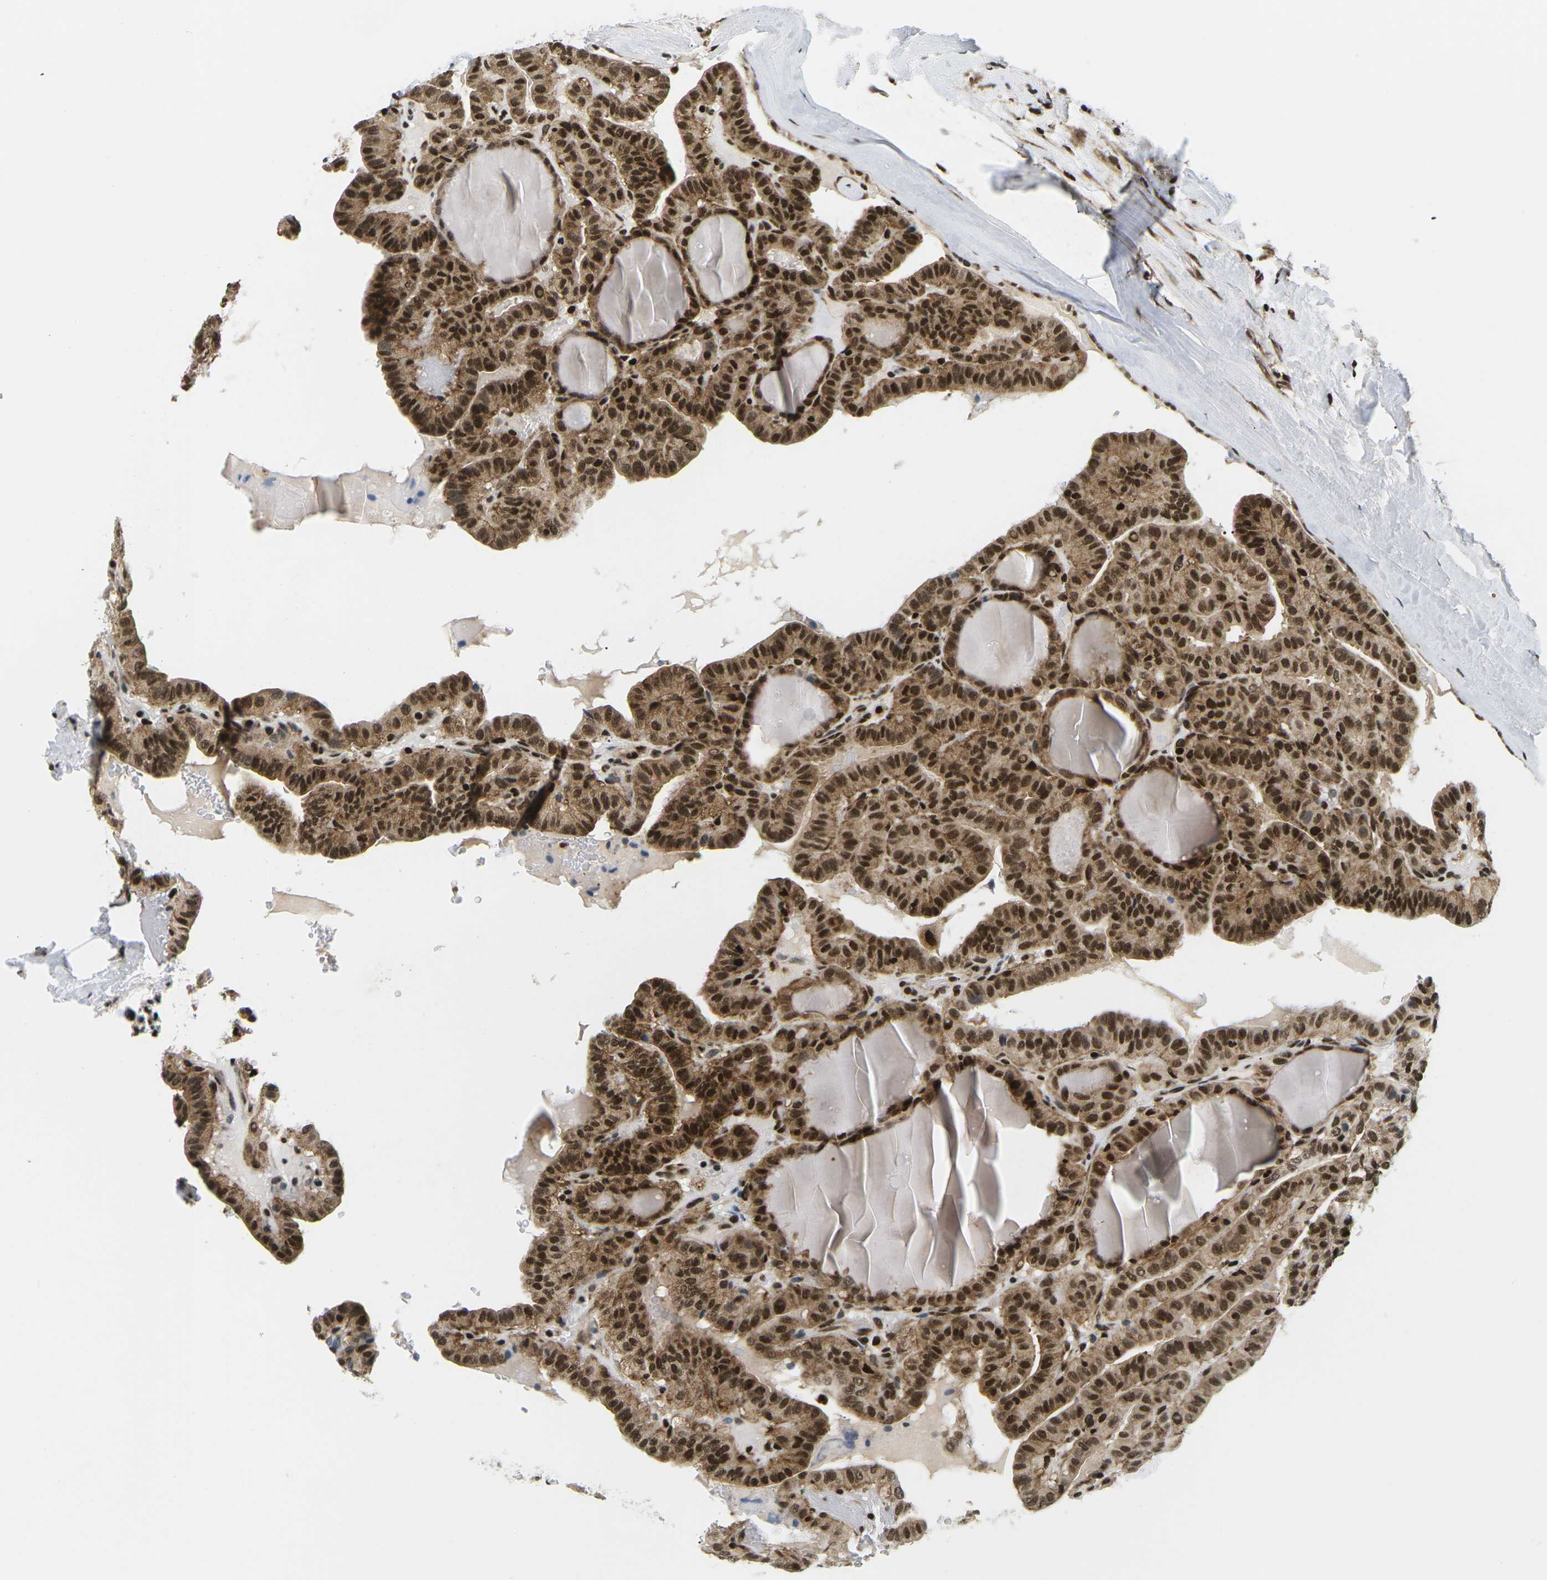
{"staining": {"intensity": "strong", "quantity": ">75%", "location": "cytoplasmic/membranous,nuclear"}, "tissue": "thyroid cancer", "cell_type": "Tumor cells", "image_type": "cancer", "snomed": [{"axis": "morphology", "description": "Papillary adenocarcinoma, NOS"}, {"axis": "topography", "description": "Thyroid gland"}], "caption": "Thyroid cancer (papillary adenocarcinoma) stained with immunohistochemistry demonstrates strong cytoplasmic/membranous and nuclear expression in approximately >75% of tumor cells.", "gene": "CELF1", "patient": {"sex": "male", "age": 77}}